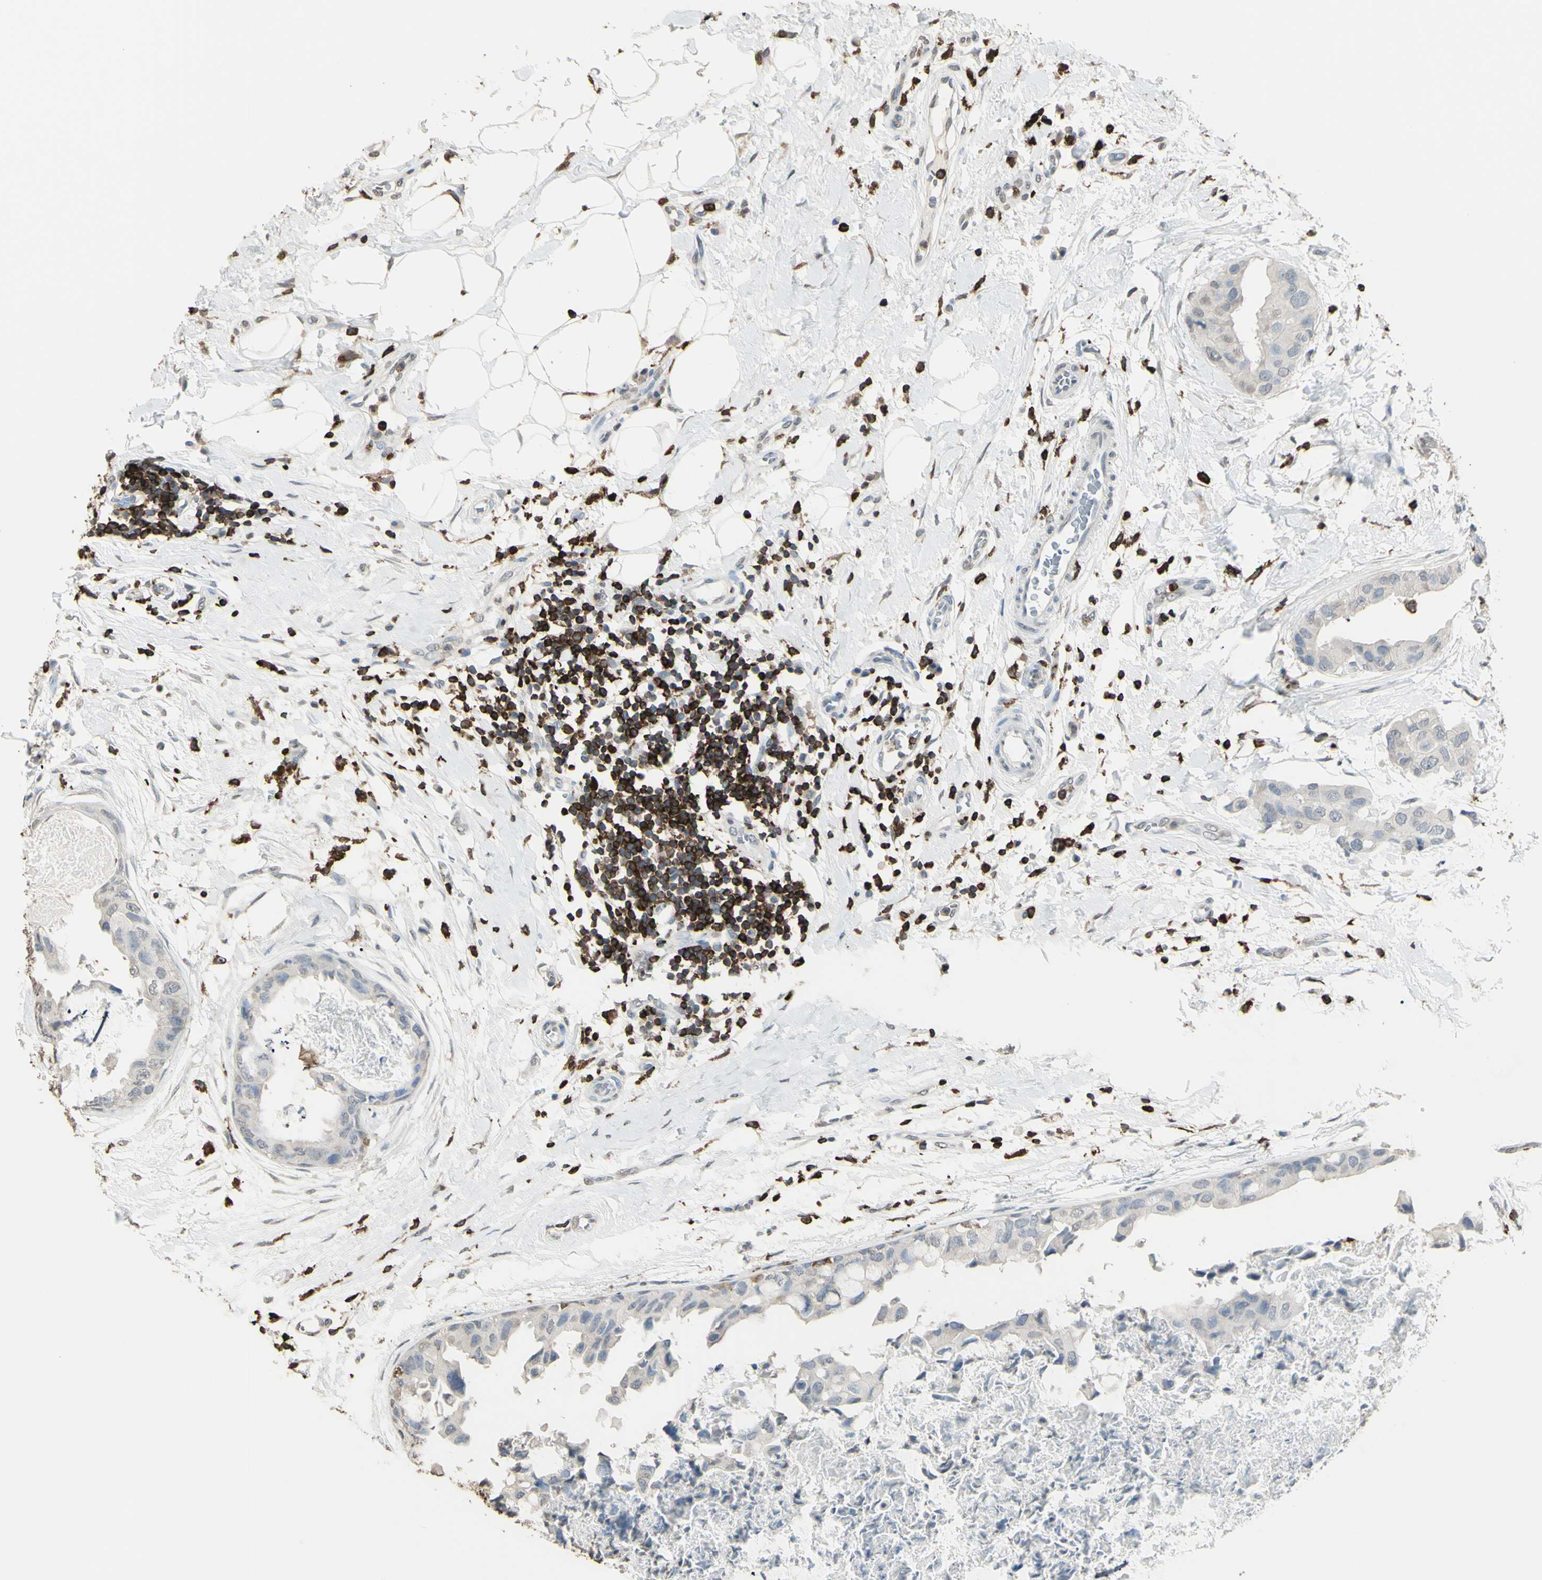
{"staining": {"intensity": "negative", "quantity": "none", "location": "none"}, "tissue": "breast cancer", "cell_type": "Tumor cells", "image_type": "cancer", "snomed": [{"axis": "morphology", "description": "Duct carcinoma"}, {"axis": "topography", "description": "Breast"}], "caption": "This is an immunohistochemistry micrograph of human invasive ductal carcinoma (breast). There is no positivity in tumor cells.", "gene": "PSTPIP1", "patient": {"sex": "female", "age": 75}}